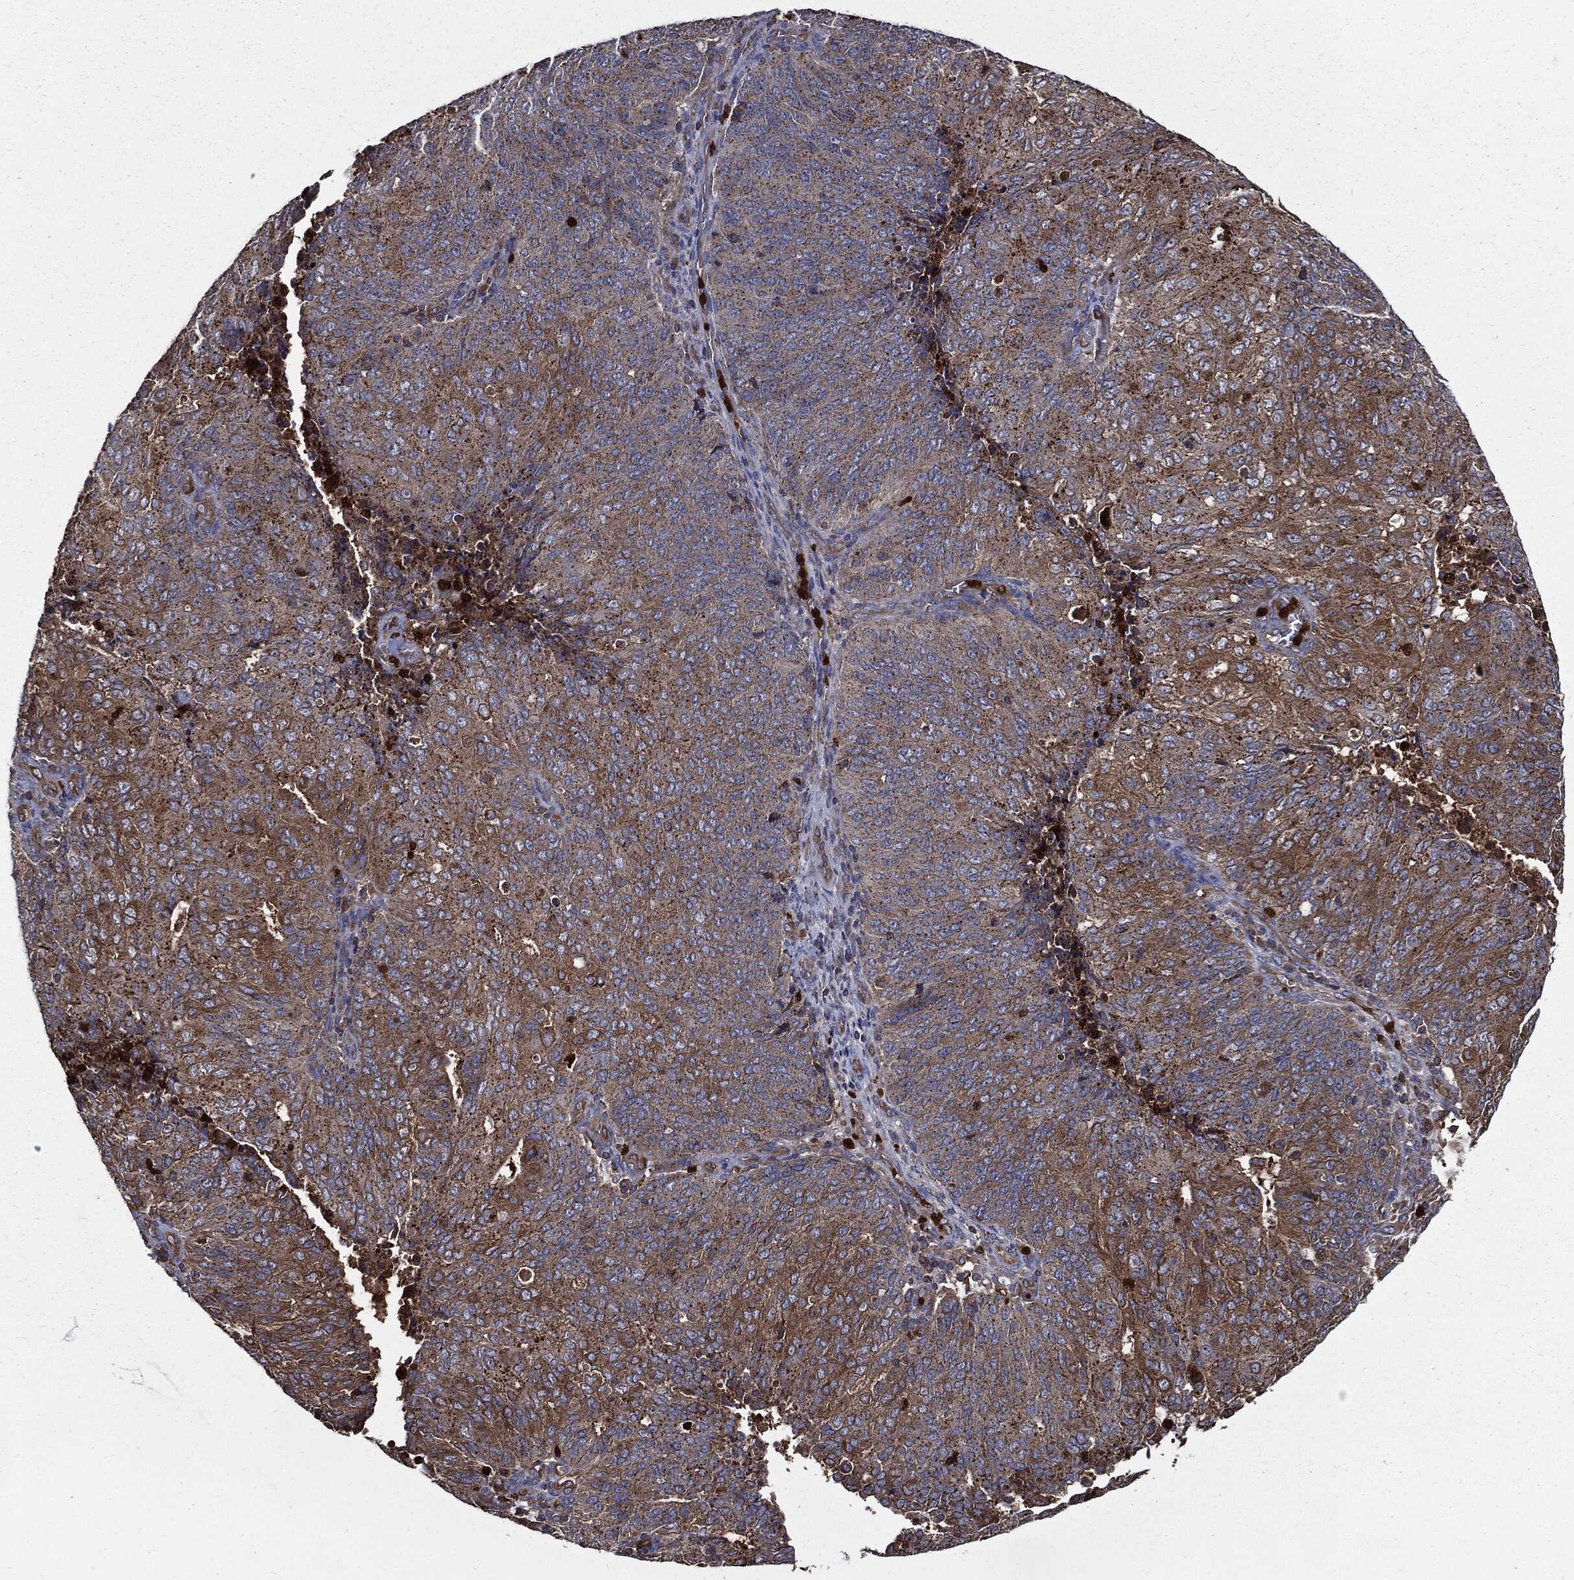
{"staining": {"intensity": "strong", "quantity": "25%-75%", "location": "cytoplasmic/membranous"}, "tissue": "endometrial cancer", "cell_type": "Tumor cells", "image_type": "cancer", "snomed": [{"axis": "morphology", "description": "Adenocarcinoma, NOS"}, {"axis": "topography", "description": "Endometrium"}], "caption": "About 25%-75% of tumor cells in human endometrial cancer (adenocarcinoma) demonstrate strong cytoplasmic/membranous protein staining as visualized by brown immunohistochemical staining.", "gene": "PDCD6IP", "patient": {"sex": "female", "age": 82}}